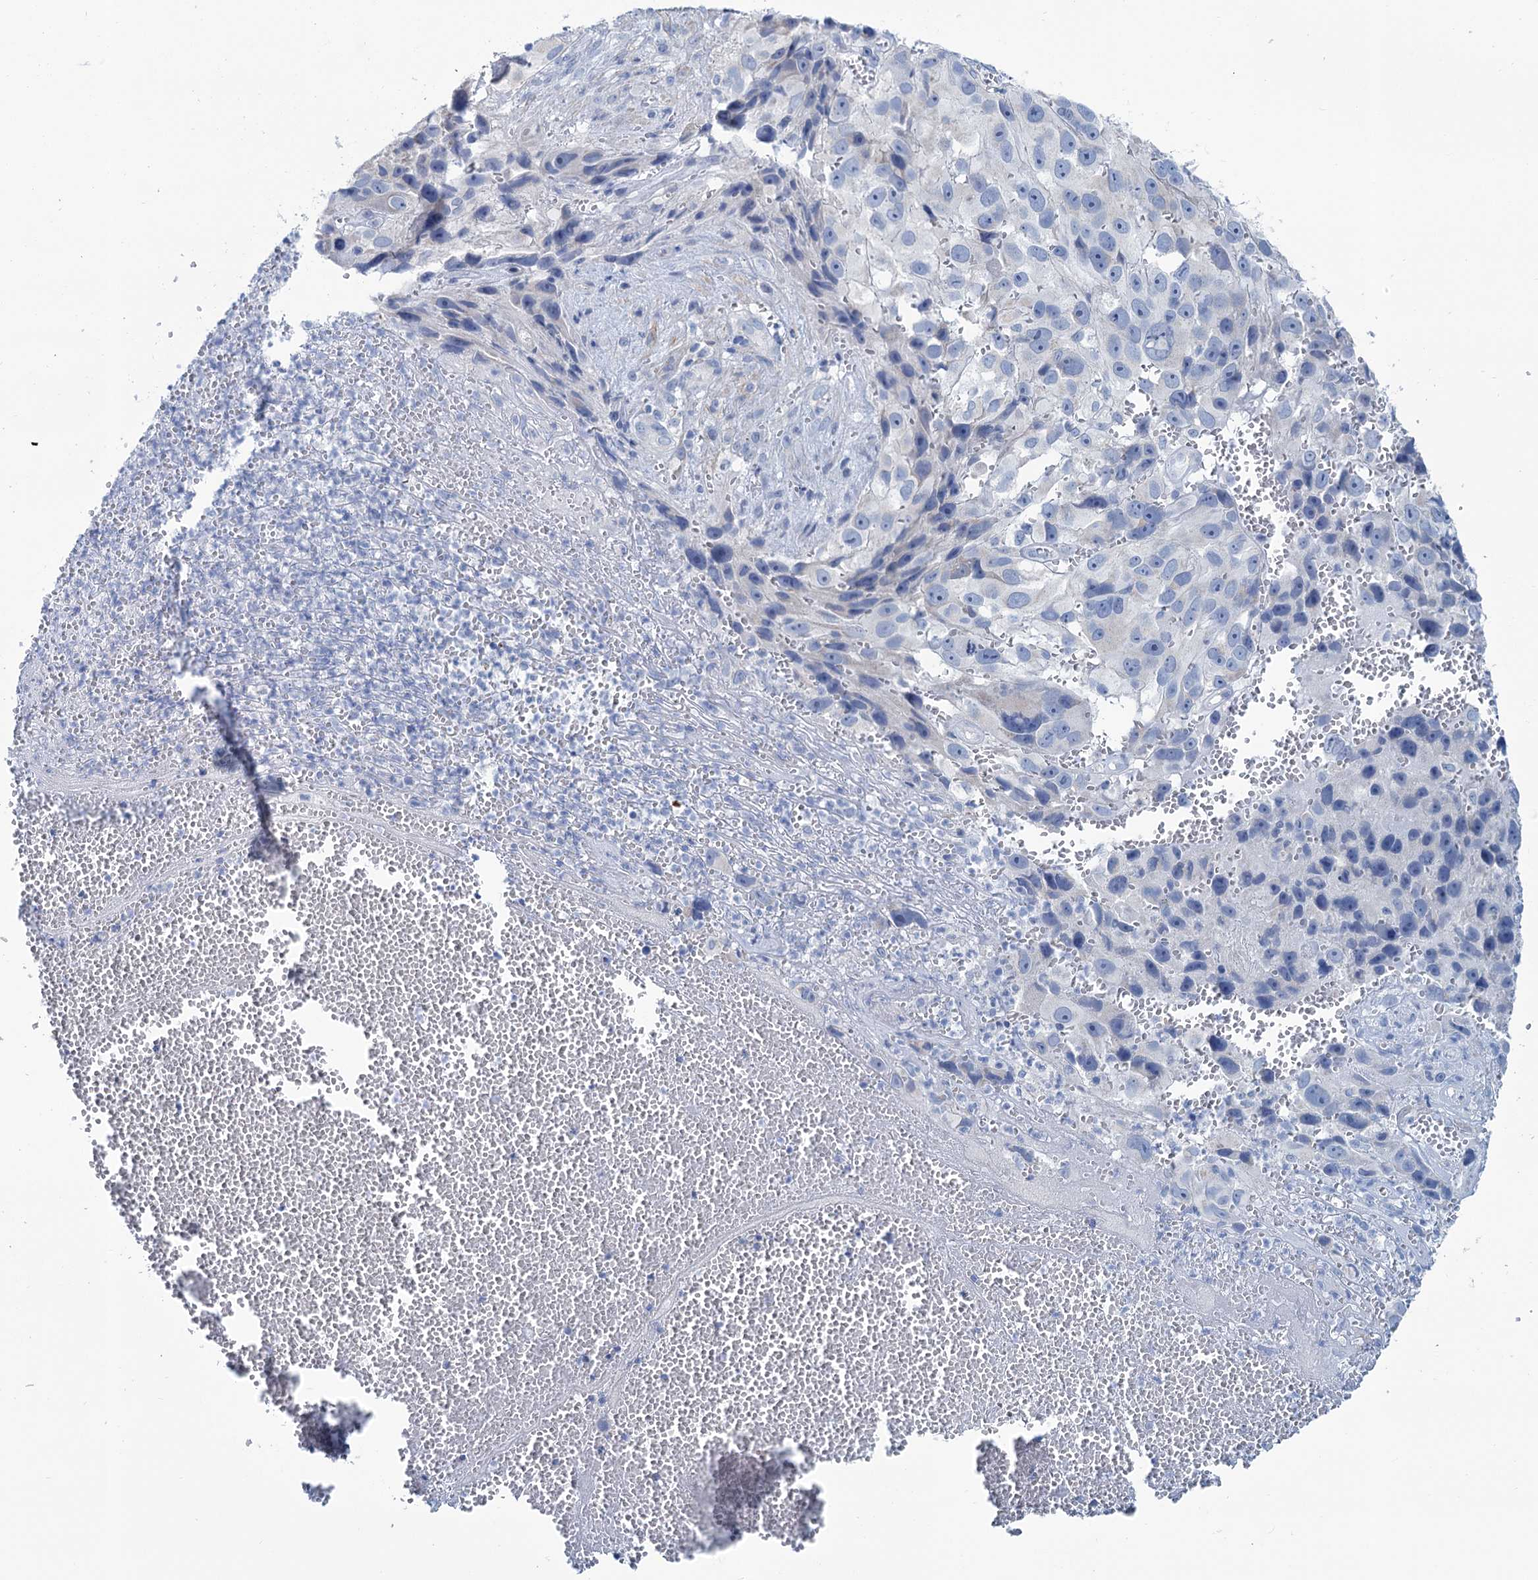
{"staining": {"intensity": "negative", "quantity": "none", "location": "none"}, "tissue": "melanoma", "cell_type": "Tumor cells", "image_type": "cancer", "snomed": [{"axis": "morphology", "description": "Malignant melanoma, NOS"}, {"axis": "topography", "description": "Skin"}], "caption": "A photomicrograph of malignant melanoma stained for a protein exhibits no brown staining in tumor cells.", "gene": "SLC1A3", "patient": {"sex": "male", "age": 84}}